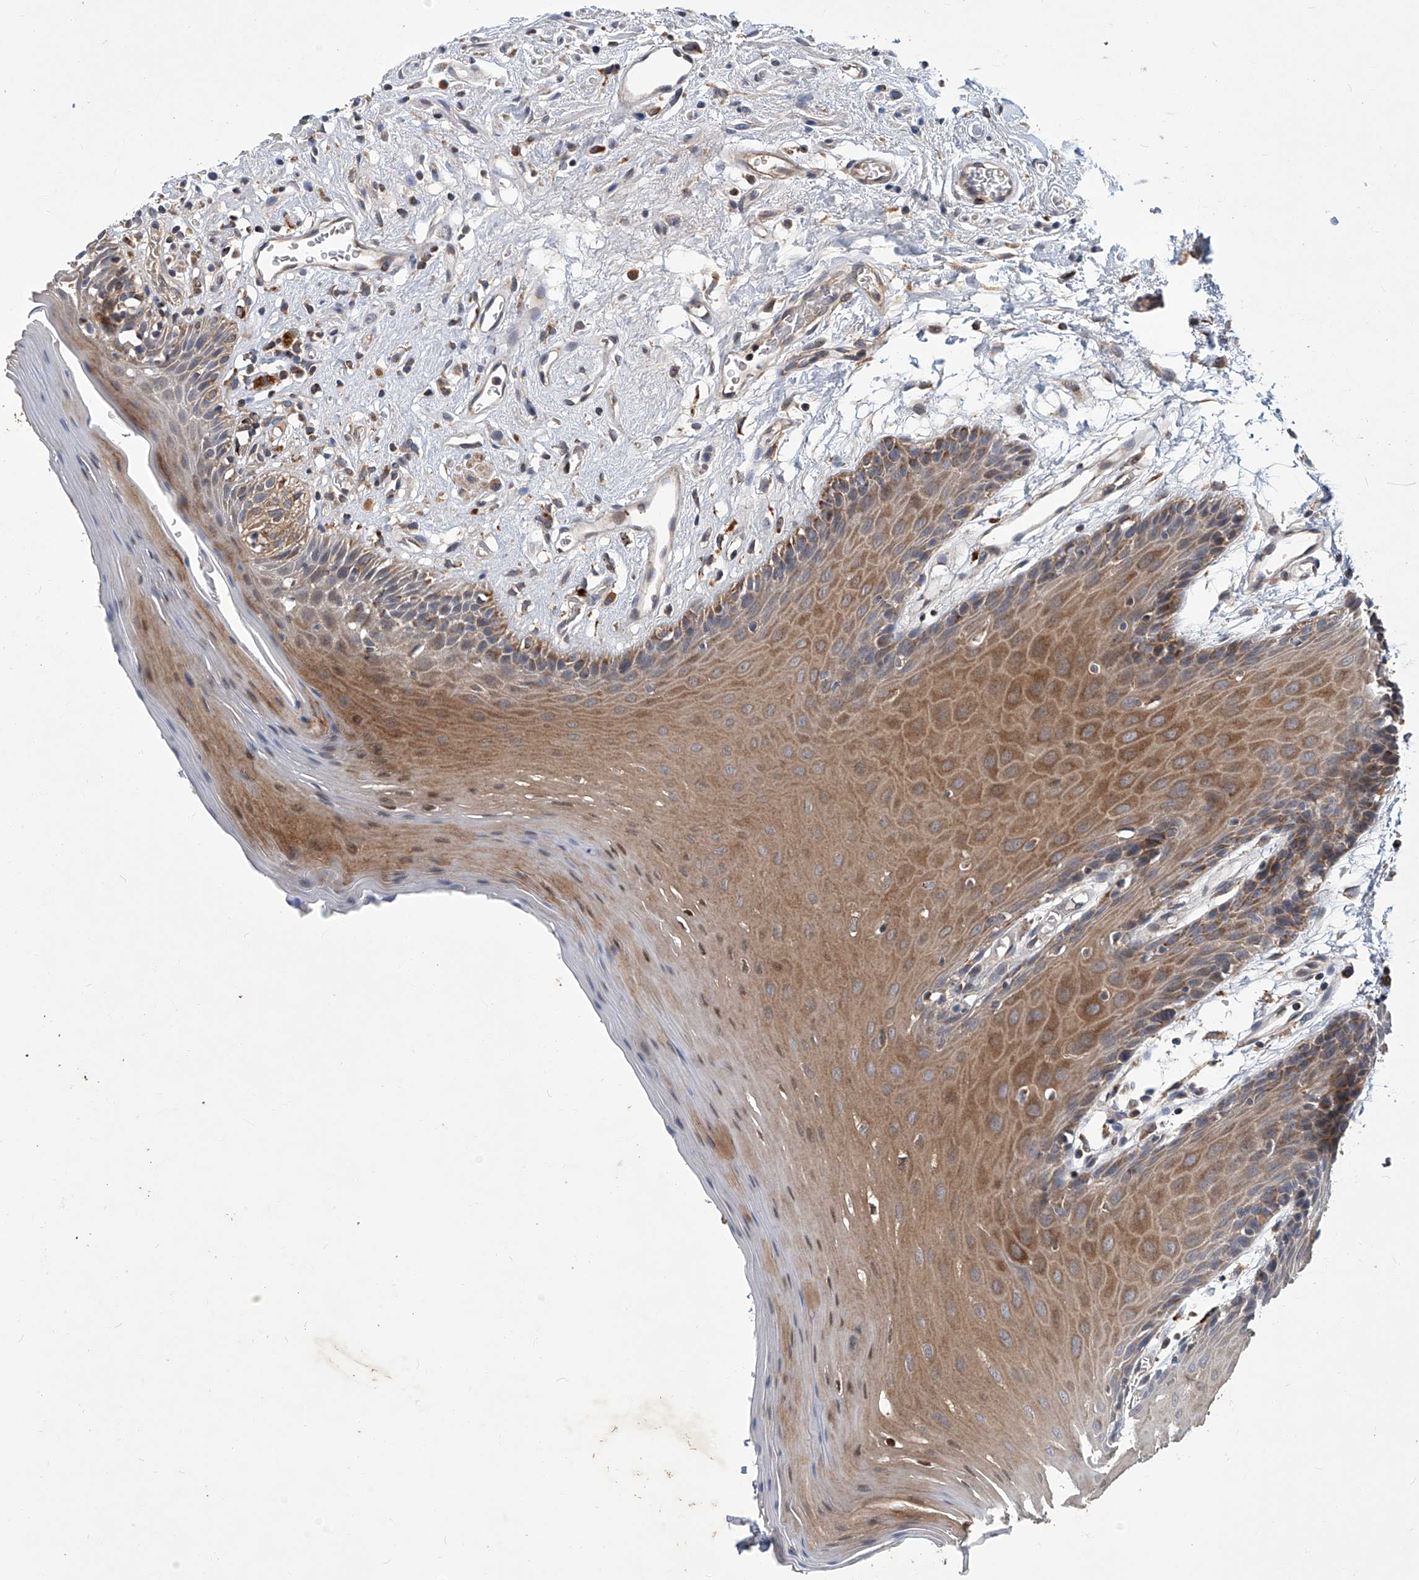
{"staining": {"intensity": "moderate", "quantity": "25%-75%", "location": "cytoplasmic/membranous,nuclear"}, "tissue": "oral mucosa", "cell_type": "Squamous epithelial cells", "image_type": "normal", "snomed": [{"axis": "morphology", "description": "Normal tissue, NOS"}, {"axis": "morphology", "description": "Squamous cell carcinoma, NOS"}, {"axis": "topography", "description": "Skeletal muscle"}, {"axis": "topography", "description": "Oral tissue"}, {"axis": "topography", "description": "Salivary gland"}, {"axis": "topography", "description": "Head-Neck"}], "caption": "Immunohistochemical staining of normal human oral mucosa exhibits medium levels of moderate cytoplasmic/membranous,nuclear expression in about 25%-75% of squamous epithelial cells.", "gene": "TNFRSF13B", "patient": {"sex": "male", "age": 54}}